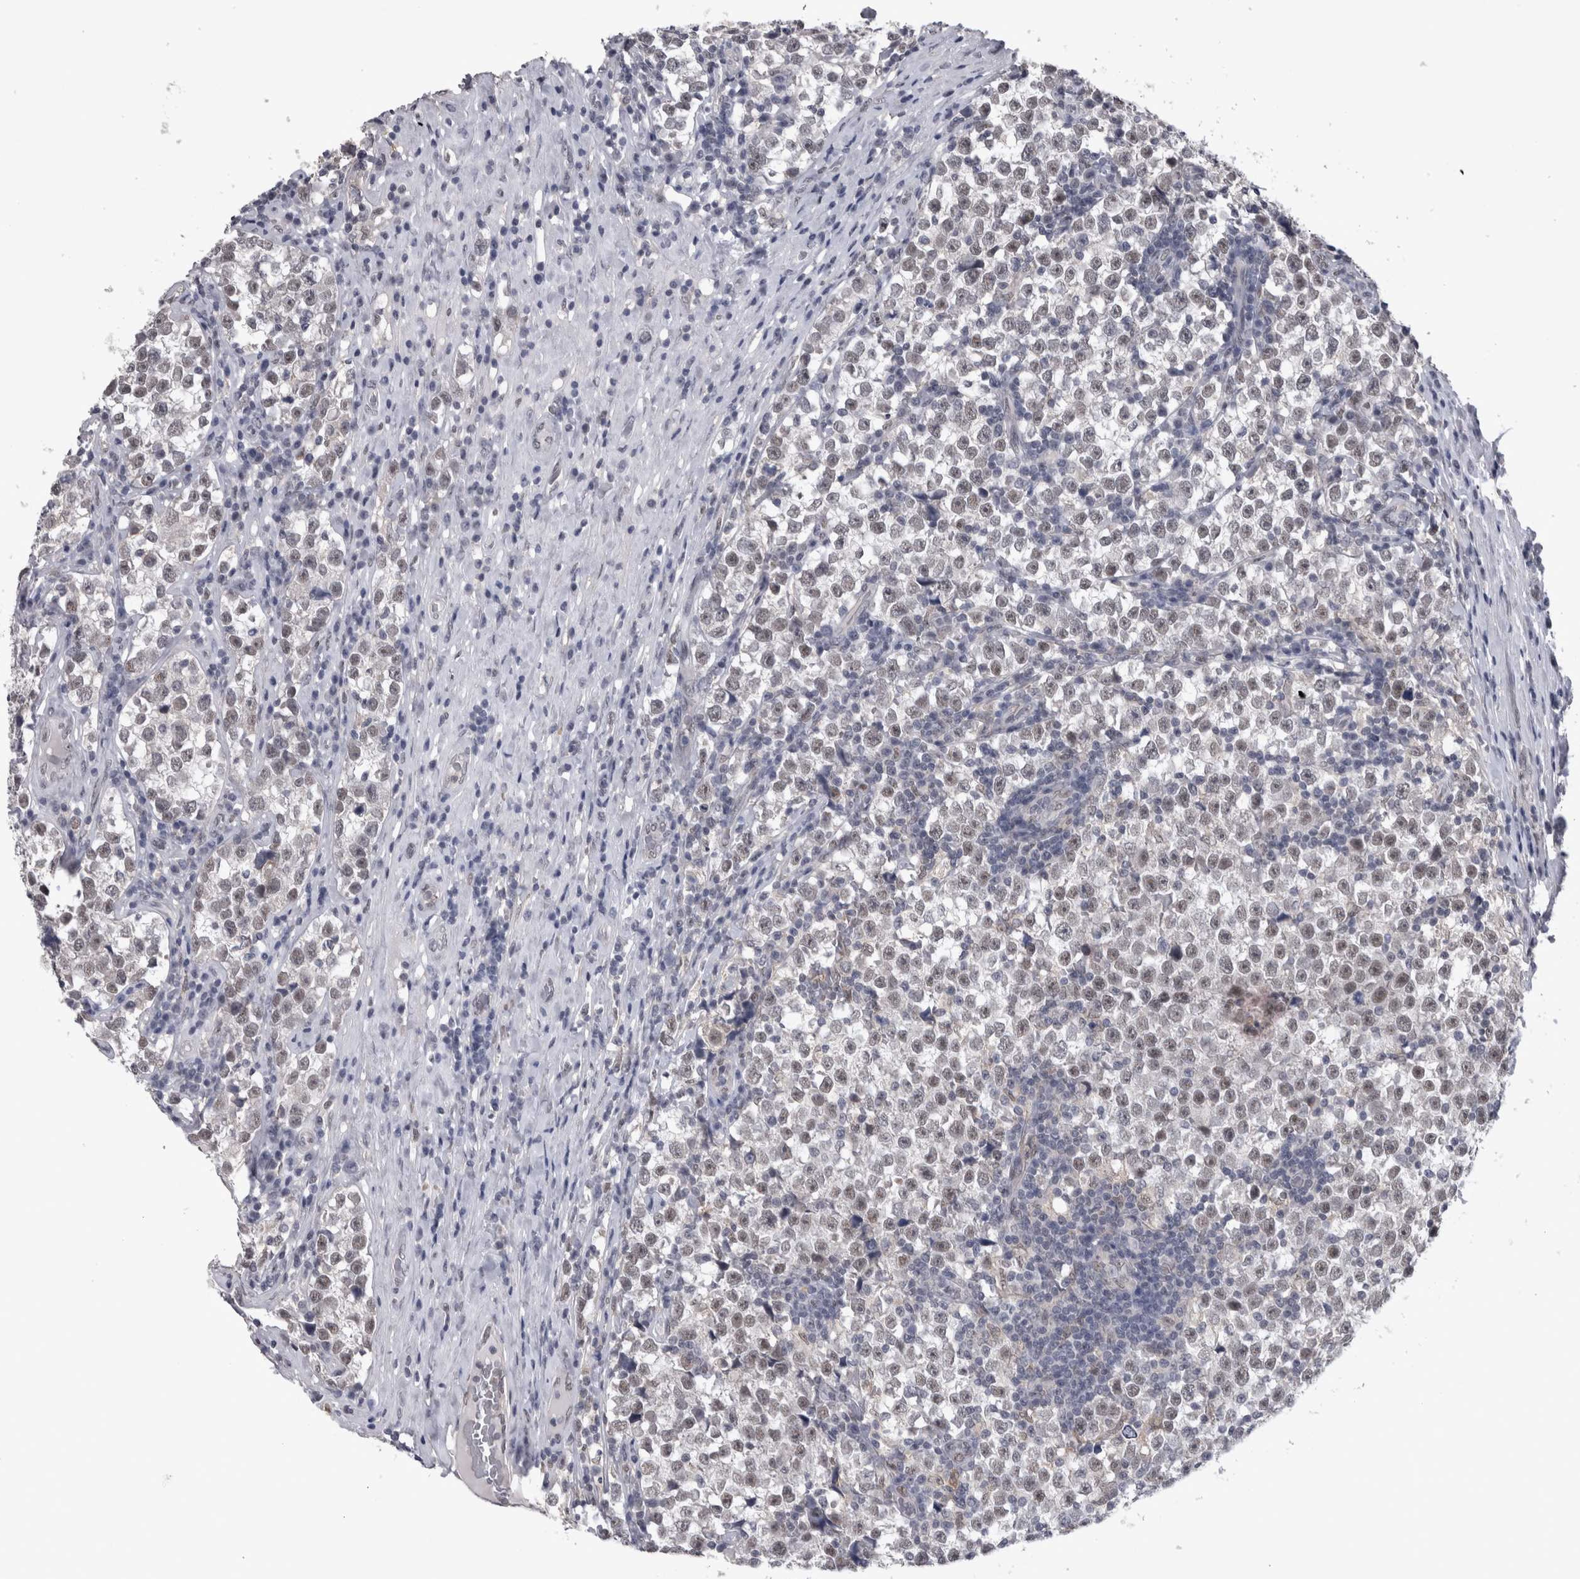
{"staining": {"intensity": "weak", "quantity": ">75%", "location": "nuclear"}, "tissue": "testis cancer", "cell_type": "Tumor cells", "image_type": "cancer", "snomed": [{"axis": "morphology", "description": "Normal tissue, NOS"}, {"axis": "morphology", "description": "Seminoma, NOS"}, {"axis": "topography", "description": "Testis"}], "caption": "The immunohistochemical stain highlights weak nuclear expression in tumor cells of testis cancer (seminoma) tissue. (brown staining indicates protein expression, while blue staining denotes nuclei).", "gene": "PEBP4", "patient": {"sex": "male", "age": 43}}